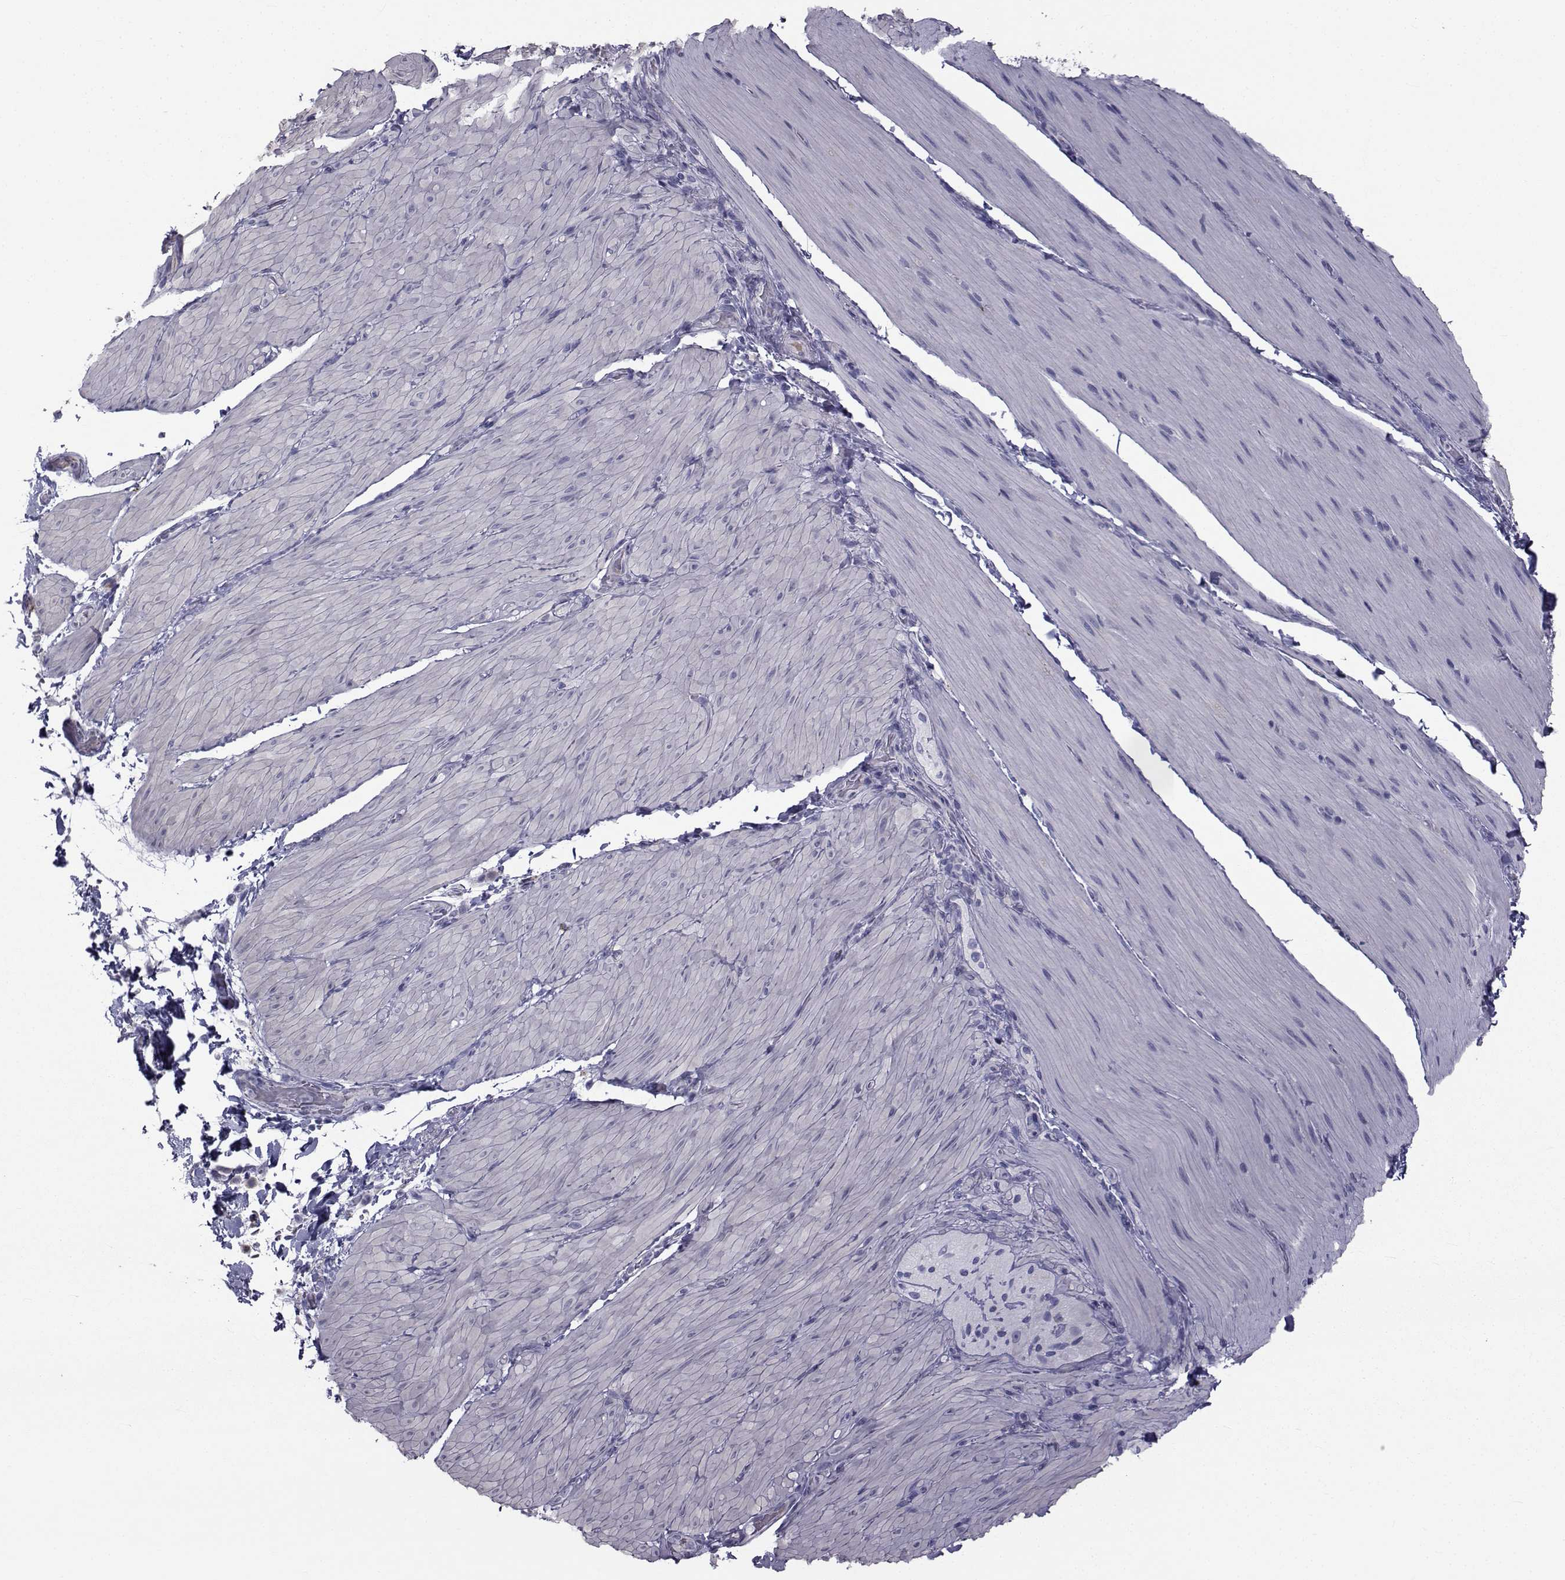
{"staining": {"intensity": "negative", "quantity": "none", "location": "none"}, "tissue": "smooth muscle", "cell_type": "Smooth muscle cells", "image_type": "normal", "snomed": [{"axis": "morphology", "description": "Normal tissue, NOS"}, {"axis": "topography", "description": "Smooth muscle"}, {"axis": "topography", "description": "Colon"}], "caption": "This image is of unremarkable smooth muscle stained with IHC to label a protein in brown with the nuclei are counter-stained blue. There is no staining in smooth muscle cells. (DAB IHC with hematoxylin counter stain).", "gene": "FDXR", "patient": {"sex": "male", "age": 73}}